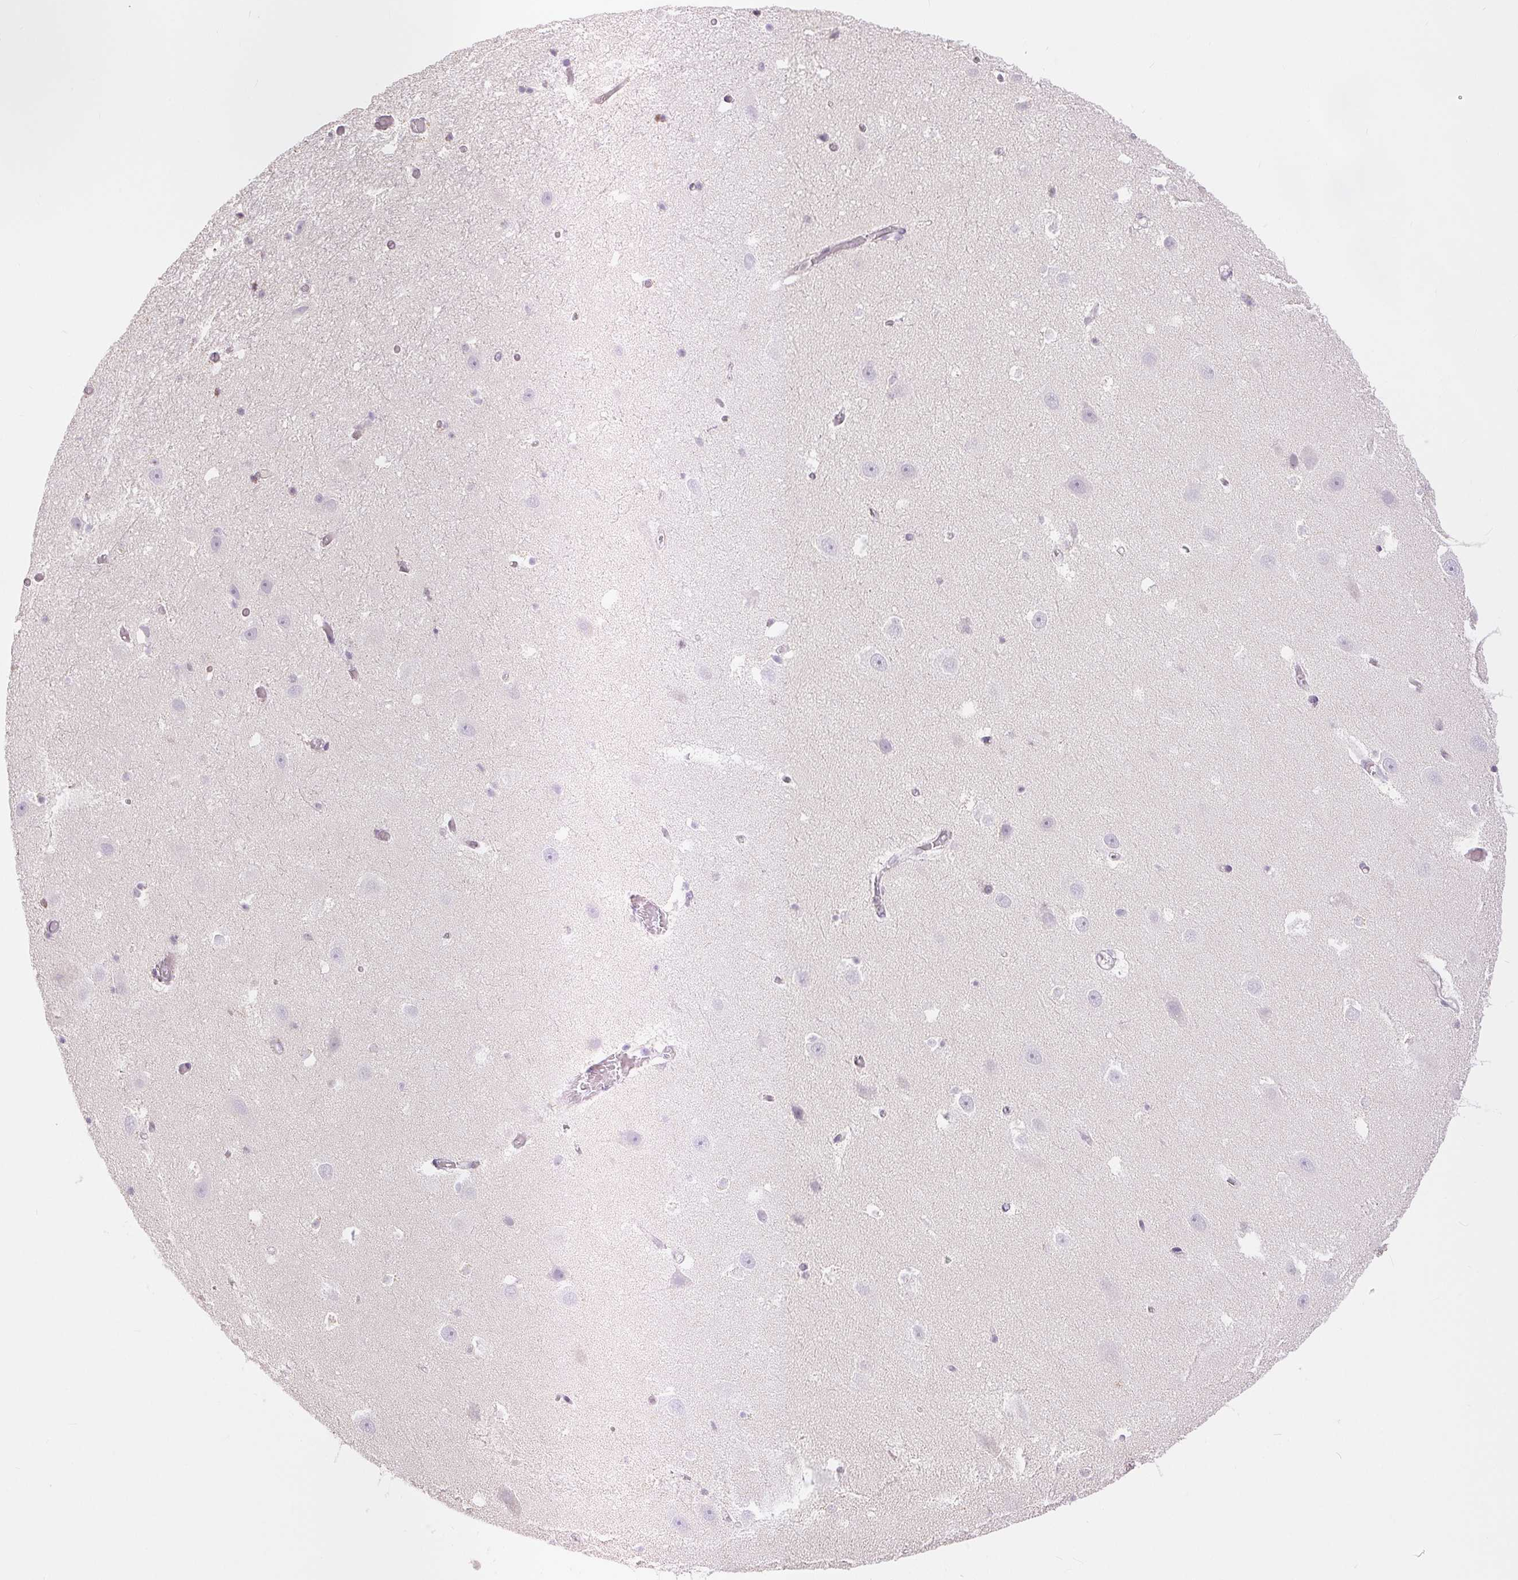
{"staining": {"intensity": "negative", "quantity": "none", "location": "none"}, "tissue": "hippocampus", "cell_type": "Glial cells", "image_type": "normal", "snomed": [{"axis": "morphology", "description": "Normal tissue, NOS"}, {"axis": "topography", "description": "Hippocampus"}], "caption": "Immunohistochemical staining of normal human hippocampus exhibits no significant staining in glial cells.", "gene": "POU2F2", "patient": {"sex": "male", "age": 26}}